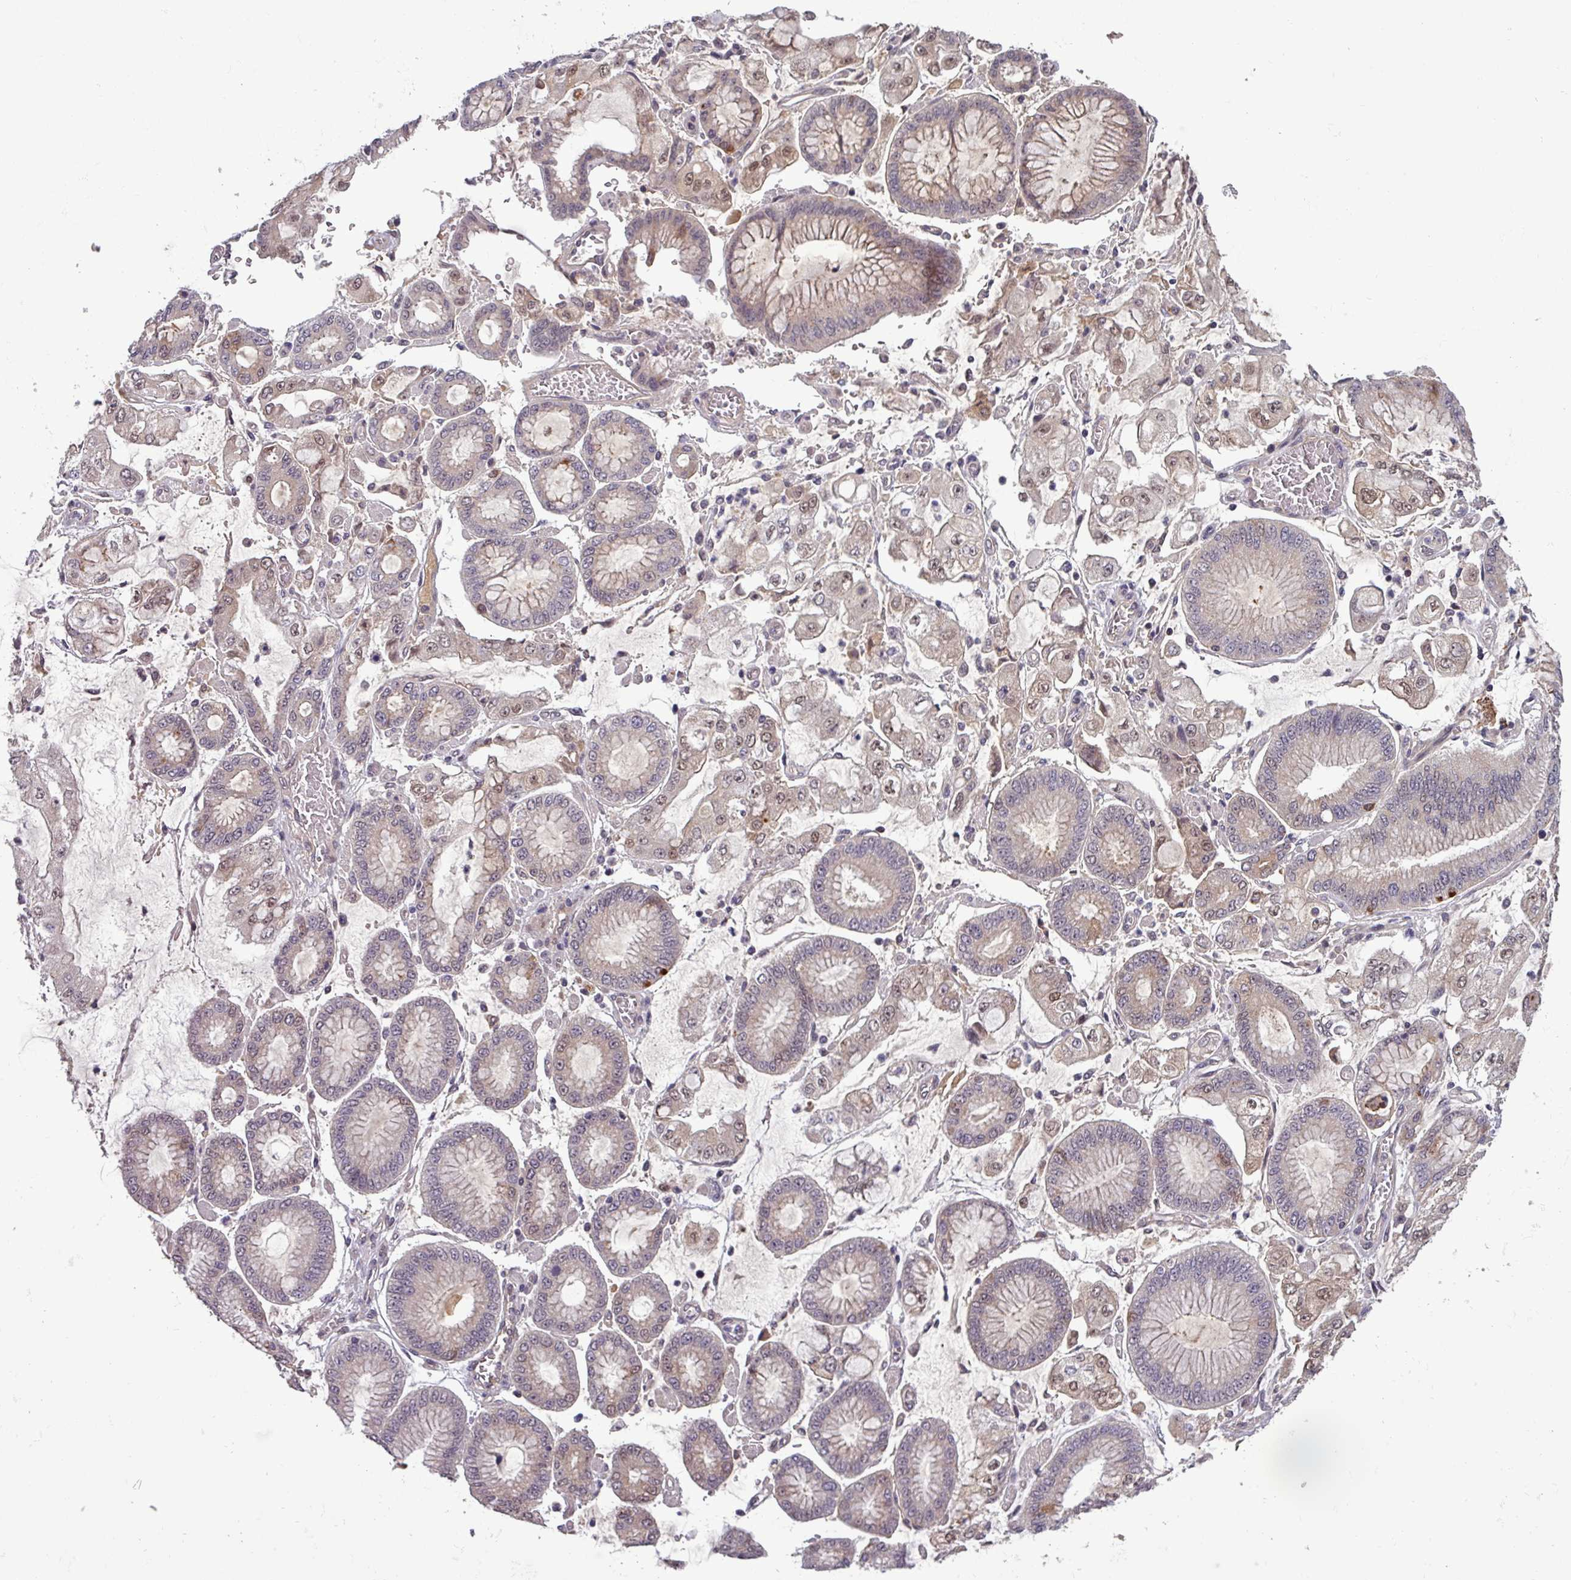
{"staining": {"intensity": "weak", "quantity": "25%-75%", "location": "cytoplasmic/membranous,nuclear"}, "tissue": "stomach cancer", "cell_type": "Tumor cells", "image_type": "cancer", "snomed": [{"axis": "morphology", "description": "Adenocarcinoma, NOS"}, {"axis": "topography", "description": "Stomach"}], "caption": "This image exhibits IHC staining of stomach adenocarcinoma, with low weak cytoplasmic/membranous and nuclear expression in approximately 25%-75% of tumor cells.", "gene": "PUS1", "patient": {"sex": "male", "age": 76}}